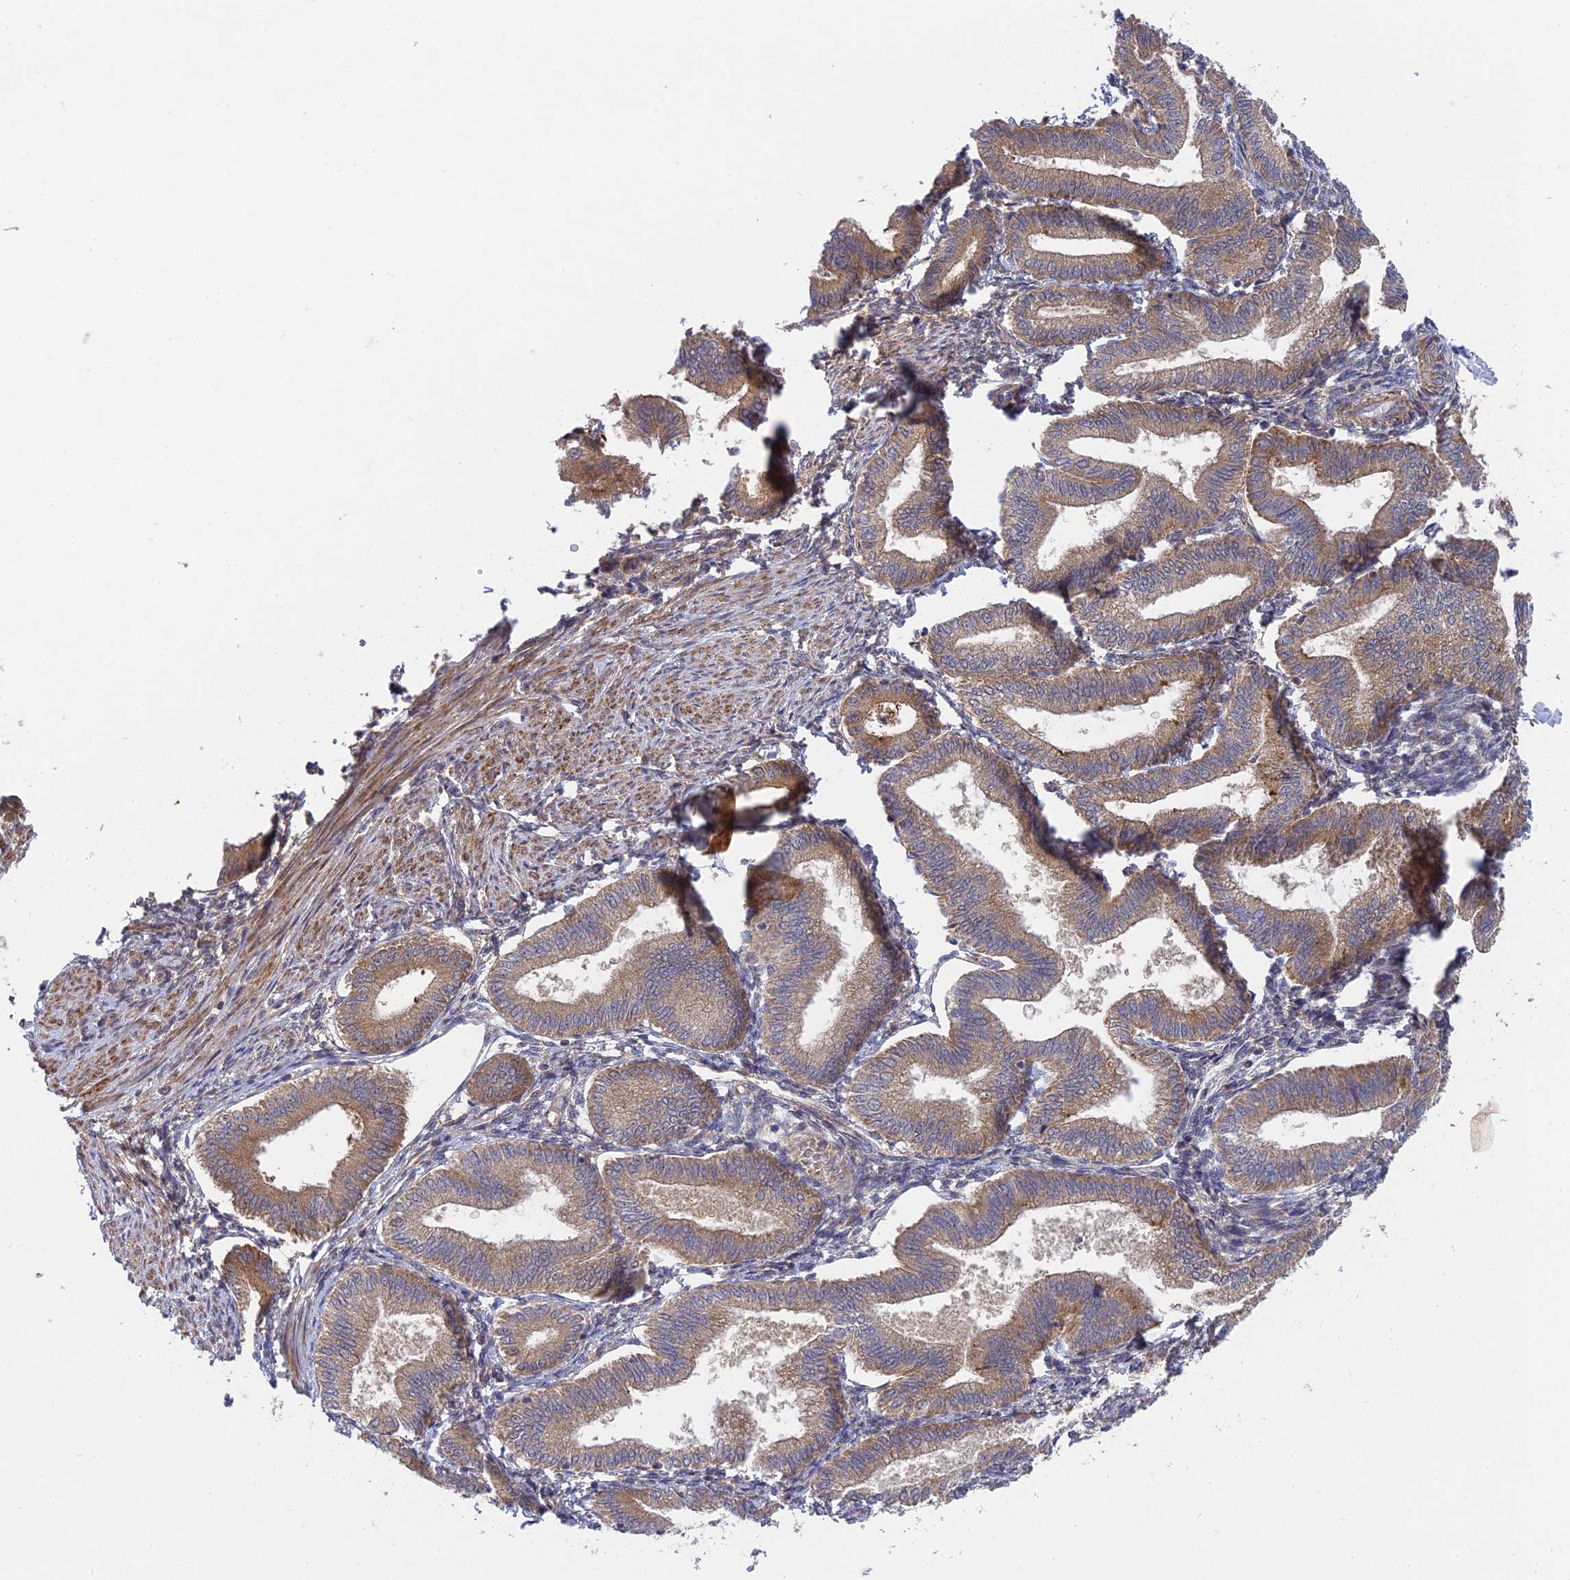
{"staining": {"intensity": "weak", "quantity": "25%-75%", "location": "cytoplasmic/membranous"}, "tissue": "endometrium", "cell_type": "Cells in endometrial stroma", "image_type": "normal", "snomed": [{"axis": "morphology", "description": "Normal tissue, NOS"}, {"axis": "topography", "description": "Endometrium"}], "caption": "Immunohistochemistry image of benign endometrium: endometrium stained using immunohistochemistry (IHC) reveals low levels of weak protein expression localized specifically in the cytoplasmic/membranous of cells in endometrial stroma, appearing as a cytoplasmic/membranous brown color.", "gene": "INCA1", "patient": {"sex": "female", "age": 39}}